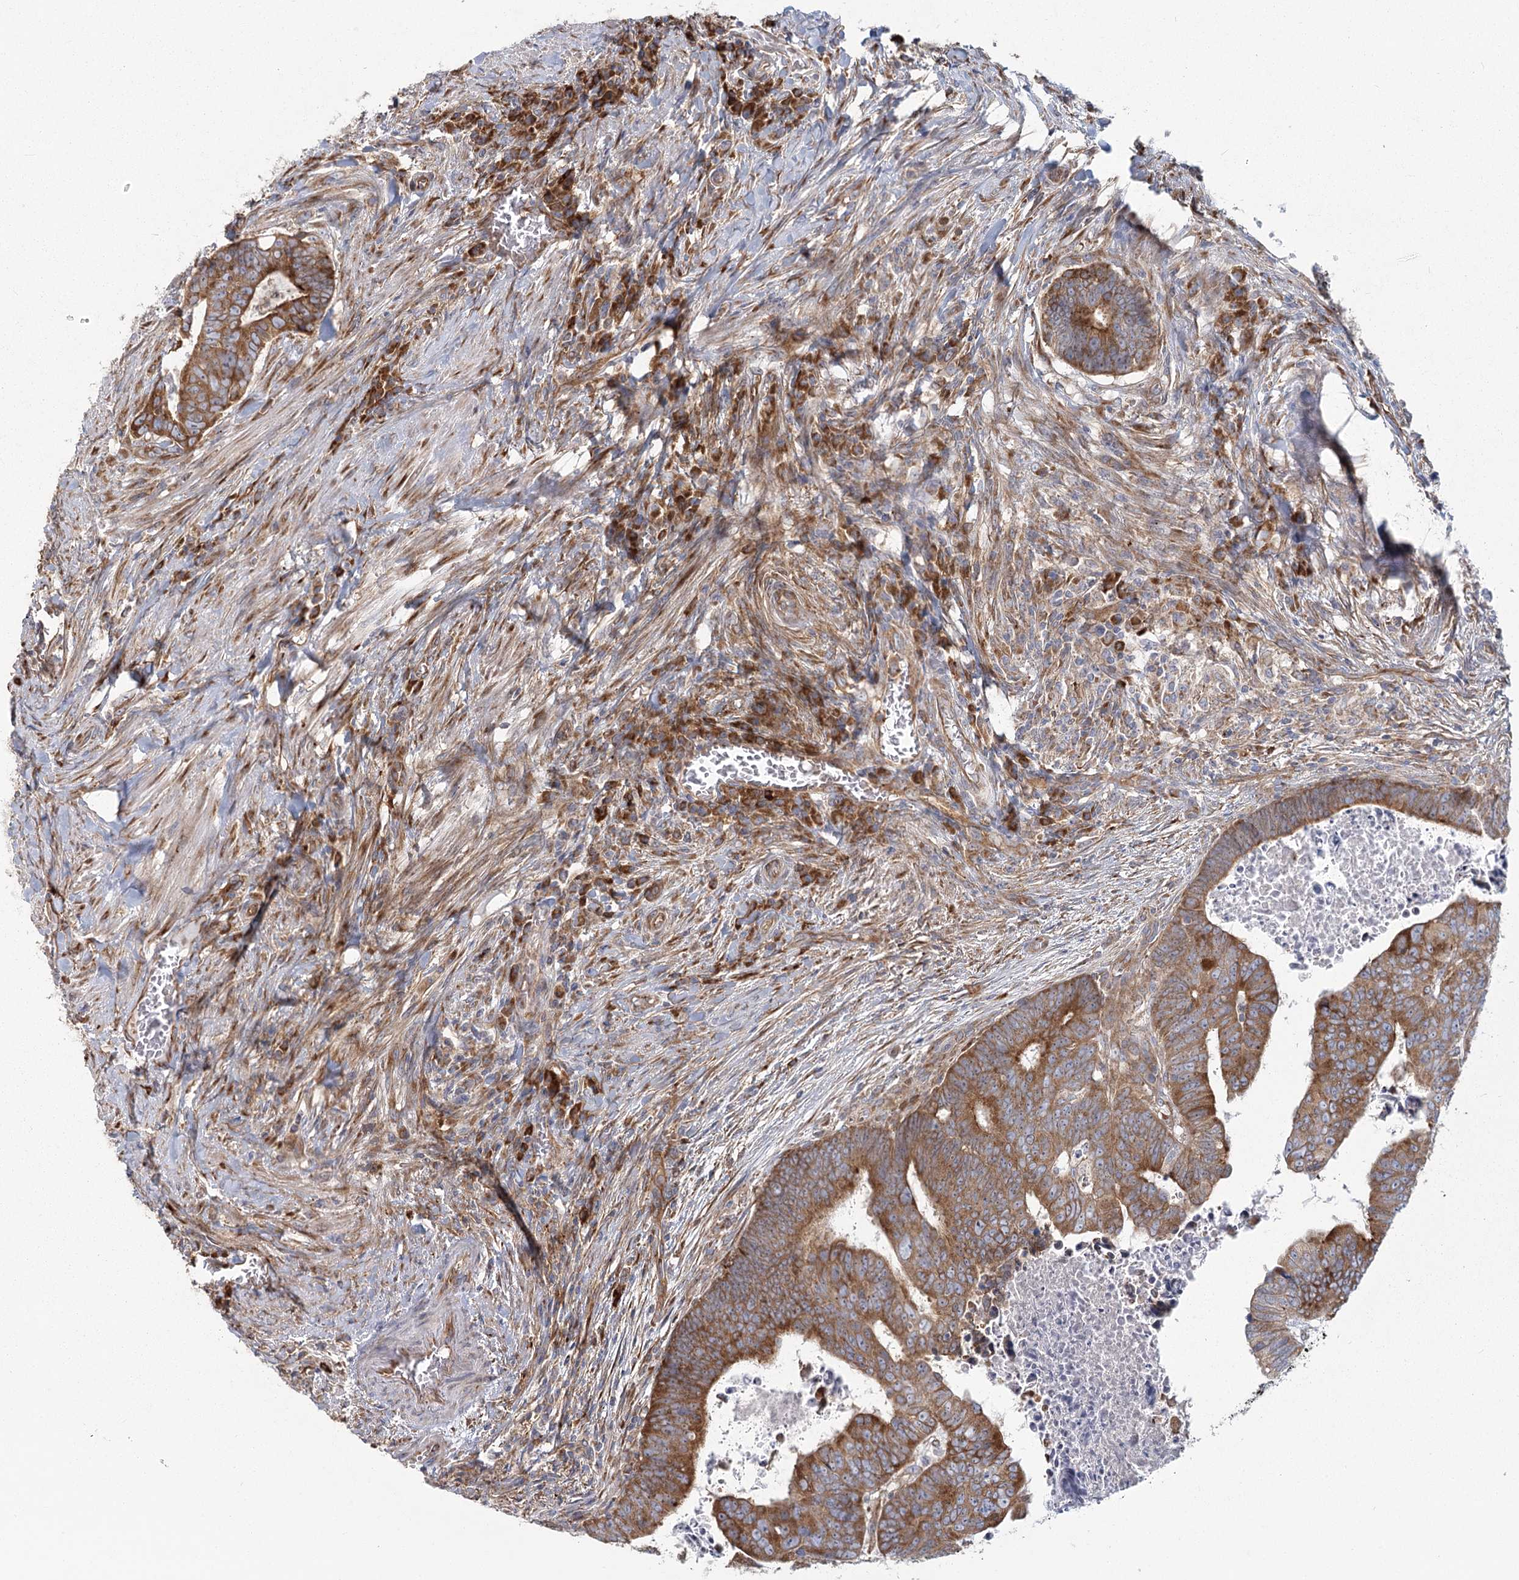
{"staining": {"intensity": "moderate", "quantity": ">75%", "location": "cytoplasmic/membranous"}, "tissue": "colorectal cancer", "cell_type": "Tumor cells", "image_type": "cancer", "snomed": [{"axis": "morphology", "description": "Normal tissue, NOS"}, {"axis": "morphology", "description": "Adenocarcinoma, NOS"}, {"axis": "topography", "description": "Rectum"}], "caption": "Adenocarcinoma (colorectal) tissue shows moderate cytoplasmic/membranous positivity in about >75% of tumor cells, visualized by immunohistochemistry.", "gene": "HARS2", "patient": {"sex": "female", "age": 65}}